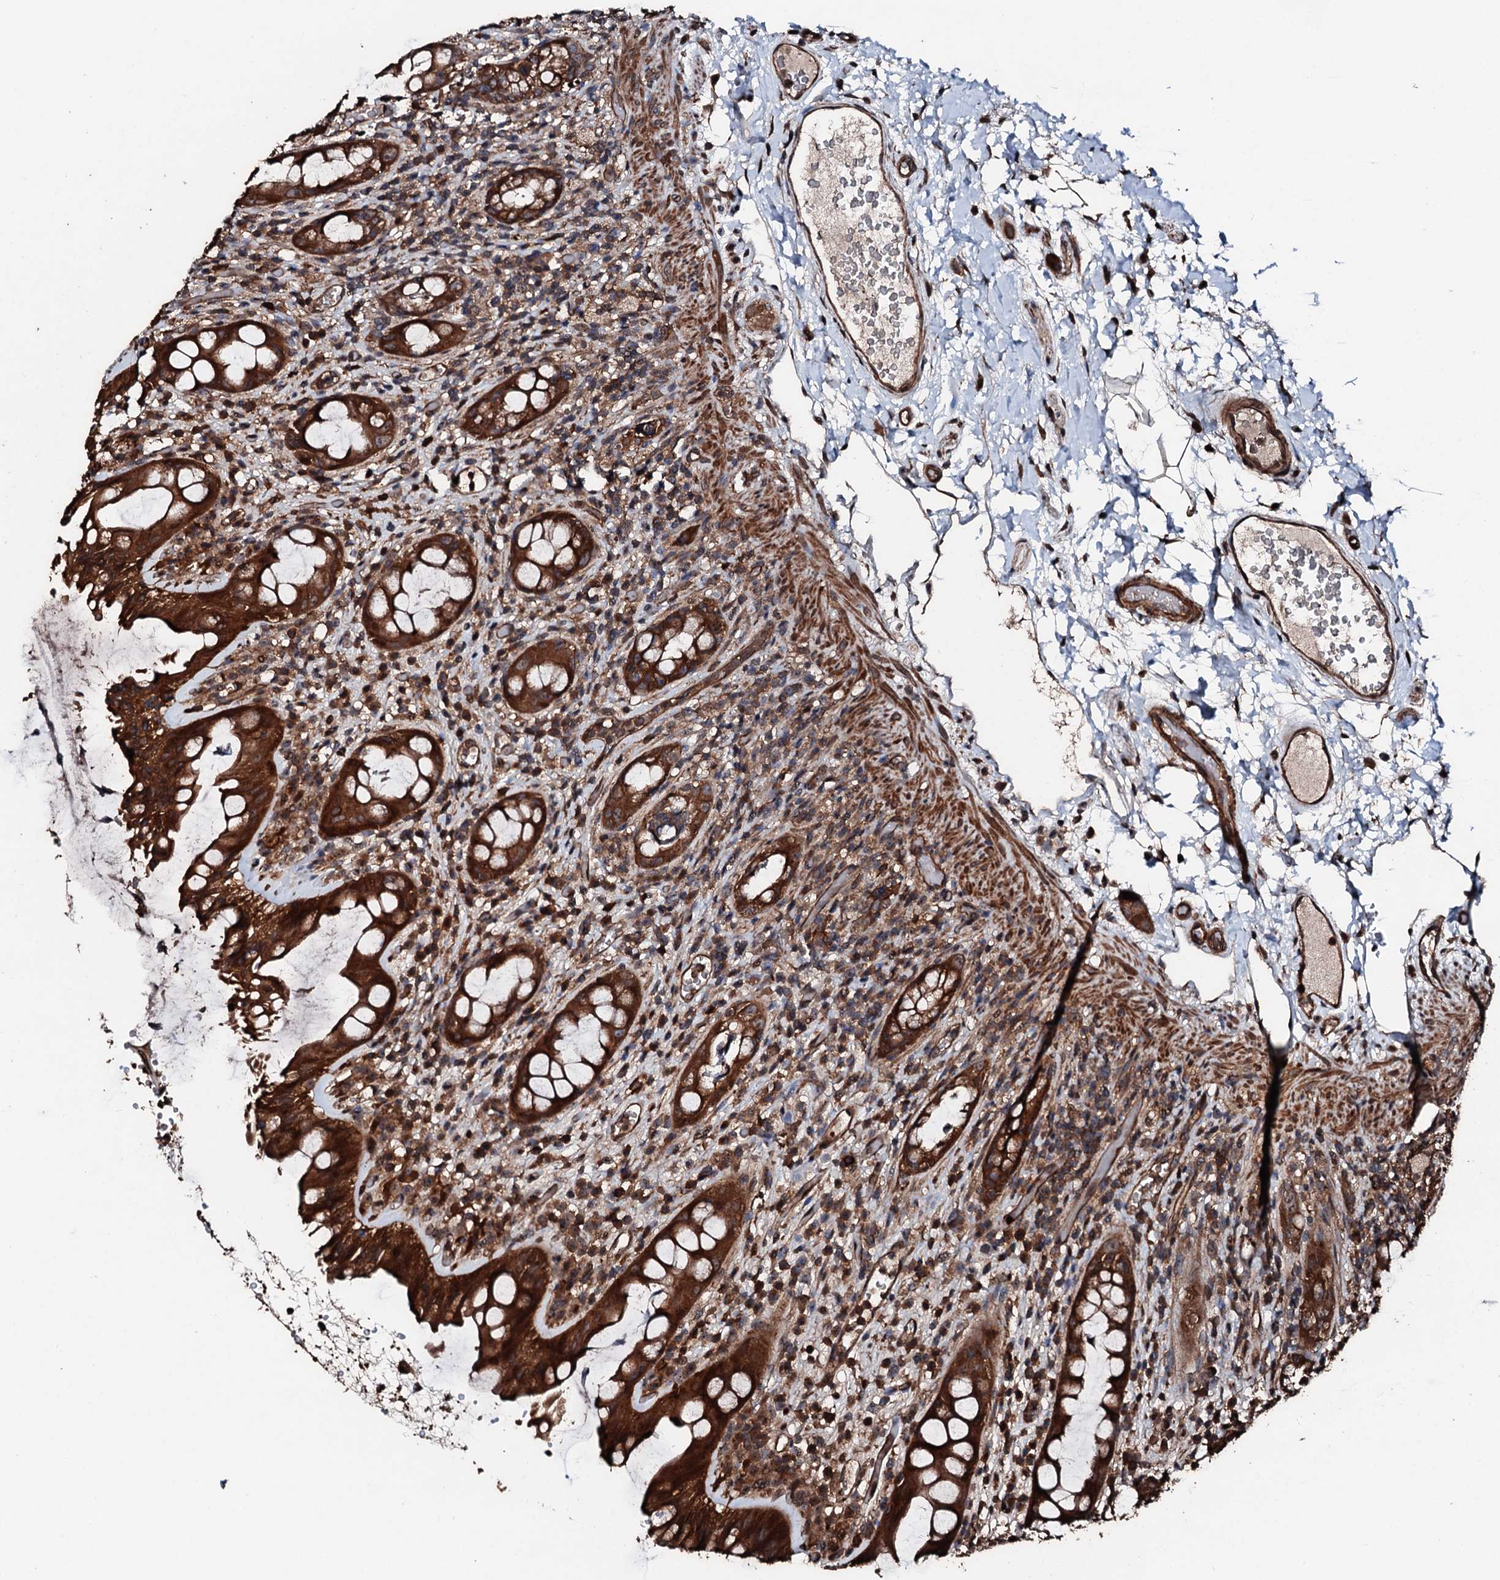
{"staining": {"intensity": "strong", "quantity": ">75%", "location": "cytoplasmic/membranous"}, "tissue": "rectum", "cell_type": "Glandular cells", "image_type": "normal", "snomed": [{"axis": "morphology", "description": "Normal tissue, NOS"}, {"axis": "topography", "description": "Rectum"}], "caption": "This is an image of IHC staining of normal rectum, which shows strong expression in the cytoplasmic/membranous of glandular cells.", "gene": "KIF18A", "patient": {"sex": "female", "age": 57}}